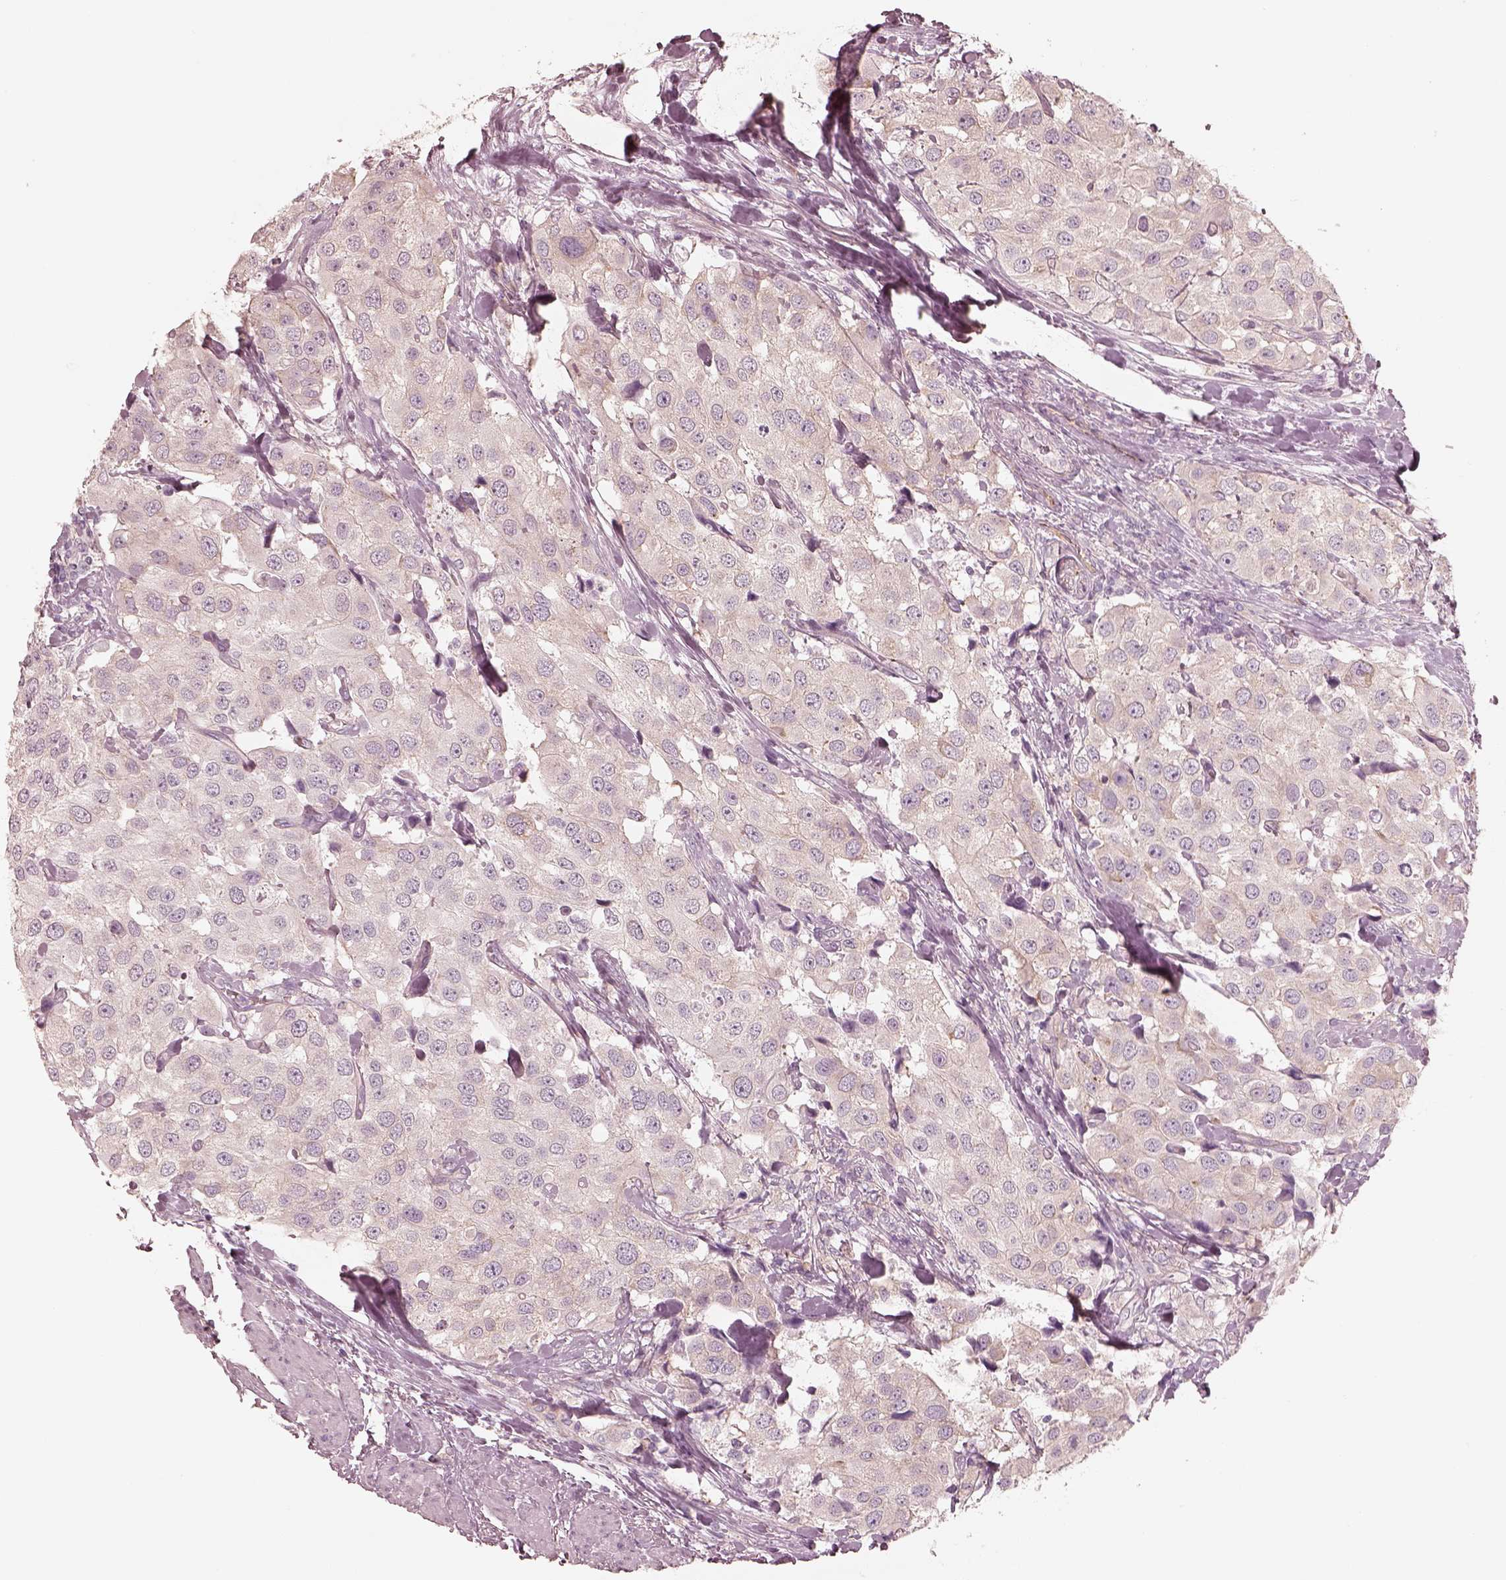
{"staining": {"intensity": "negative", "quantity": "none", "location": "none"}, "tissue": "urothelial cancer", "cell_type": "Tumor cells", "image_type": "cancer", "snomed": [{"axis": "morphology", "description": "Urothelial carcinoma, High grade"}, {"axis": "topography", "description": "Urinary bladder"}], "caption": "The image reveals no staining of tumor cells in urothelial cancer. (DAB (3,3'-diaminobenzidine) immunohistochemistry with hematoxylin counter stain).", "gene": "RAB3C", "patient": {"sex": "female", "age": 64}}